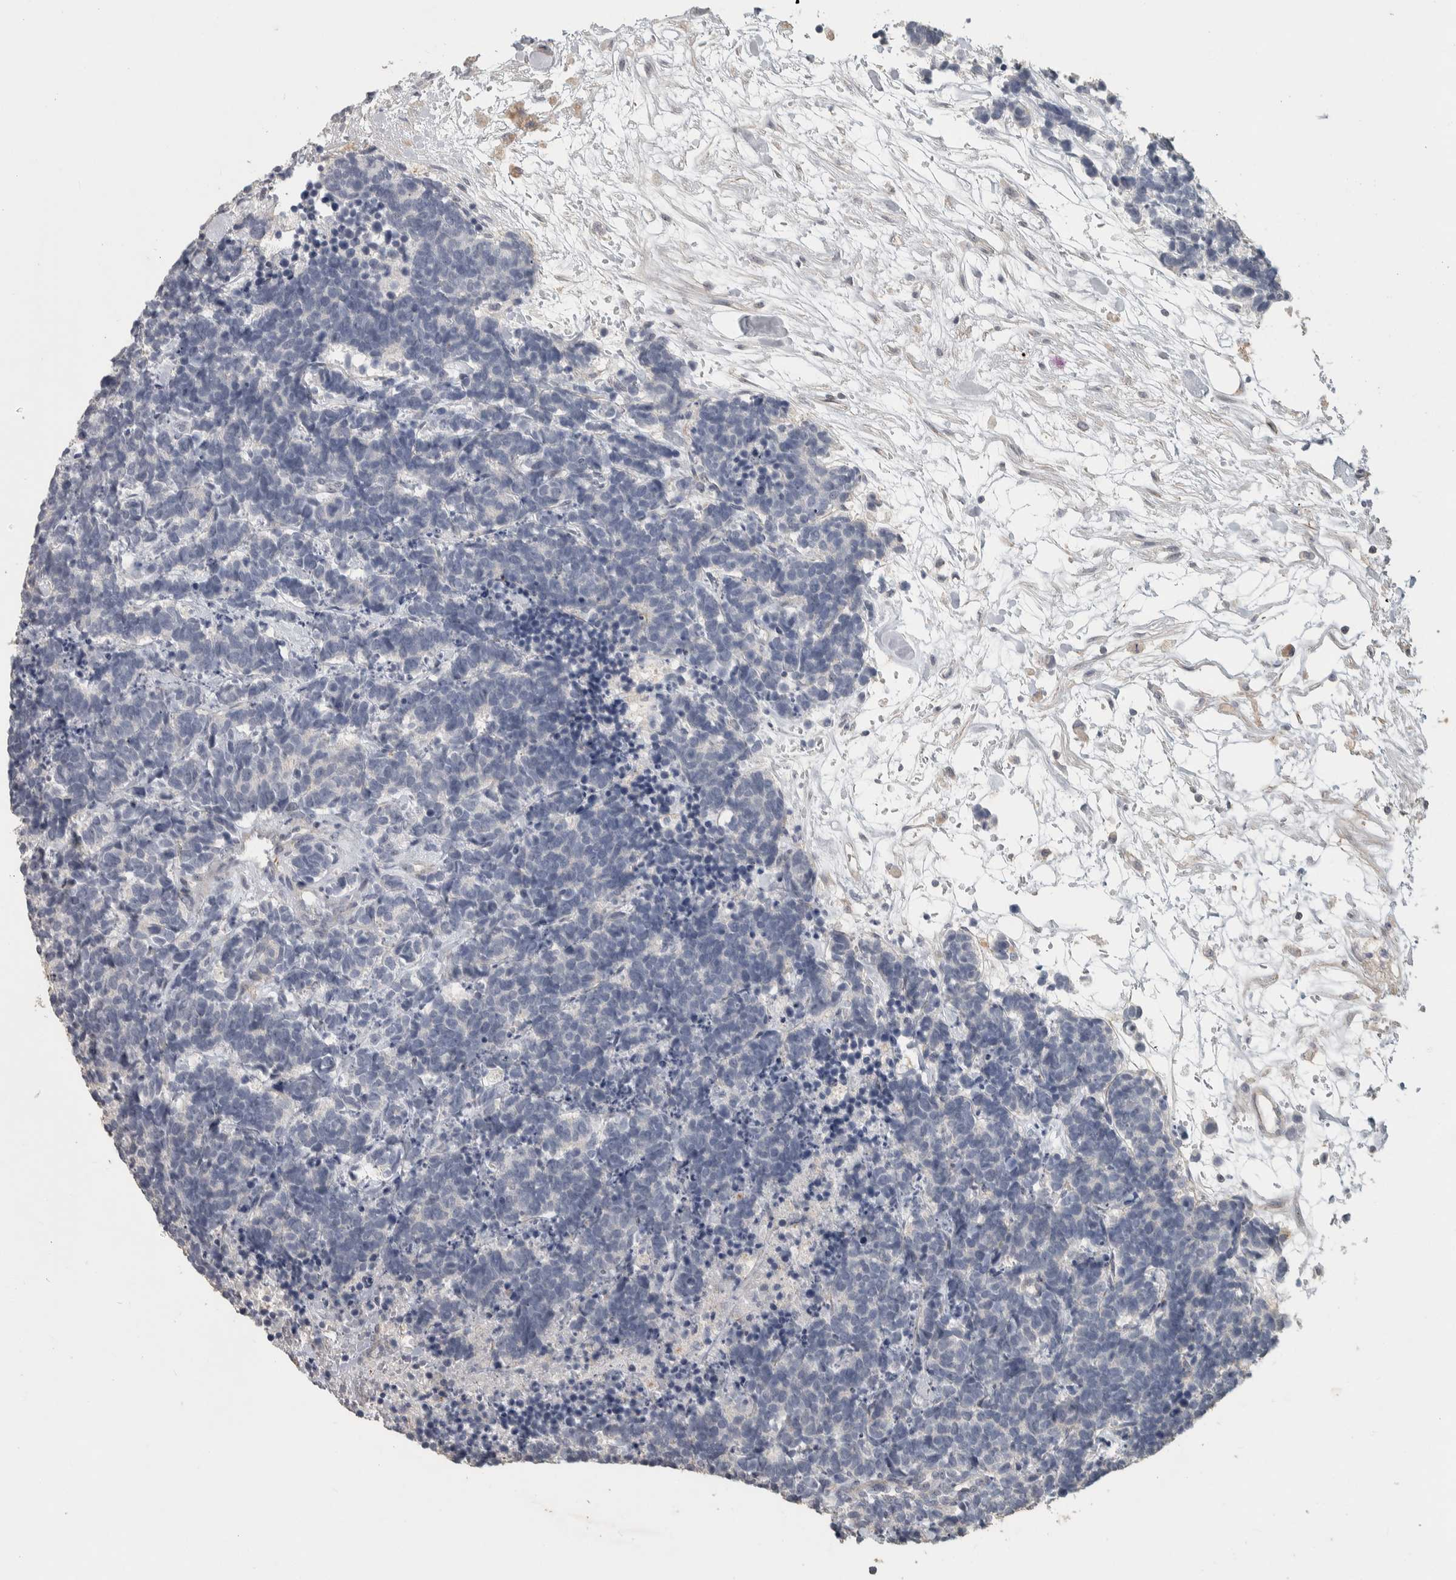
{"staining": {"intensity": "negative", "quantity": "none", "location": "none"}, "tissue": "carcinoid", "cell_type": "Tumor cells", "image_type": "cancer", "snomed": [{"axis": "morphology", "description": "Carcinoma, NOS"}, {"axis": "morphology", "description": "Carcinoid, malignant, NOS"}, {"axis": "topography", "description": "Urinary bladder"}], "caption": "The image reveals no significant expression in tumor cells of carcinoid.", "gene": "DCAF10", "patient": {"sex": "male", "age": 57}}